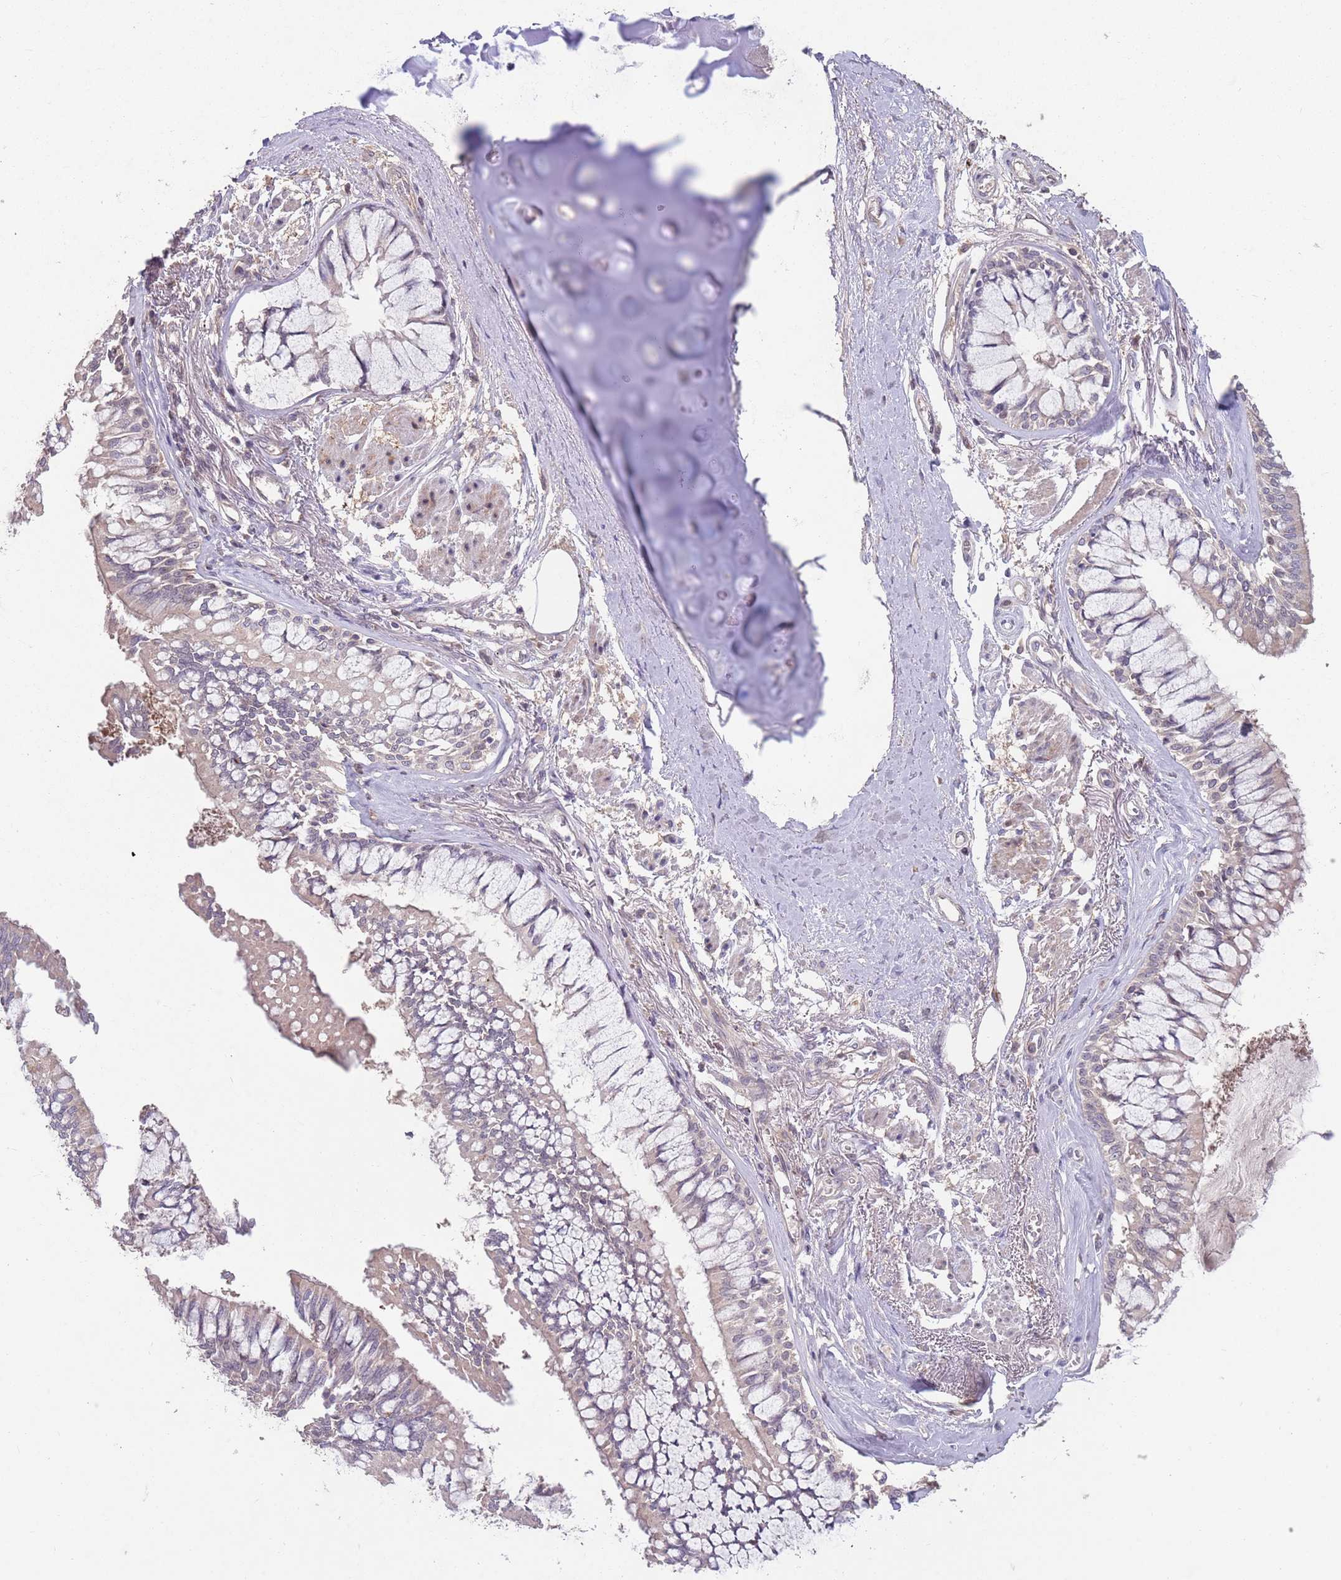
{"staining": {"intensity": "negative", "quantity": "none", "location": "none"}, "tissue": "lung cancer", "cell_type": "Tumor cells", "image_type": "cancer", "snomed": [{"axis": "morphology", "description": "Adenocarcinoma, NOS"}, {"axis": "topography", "description": "Lung"}], "caption": "Tumor cells are negative for brown protein staining in adenocarcinoma (lung).", "gene": "MEI1", "patient": {"sex": "male", "age": 67}}